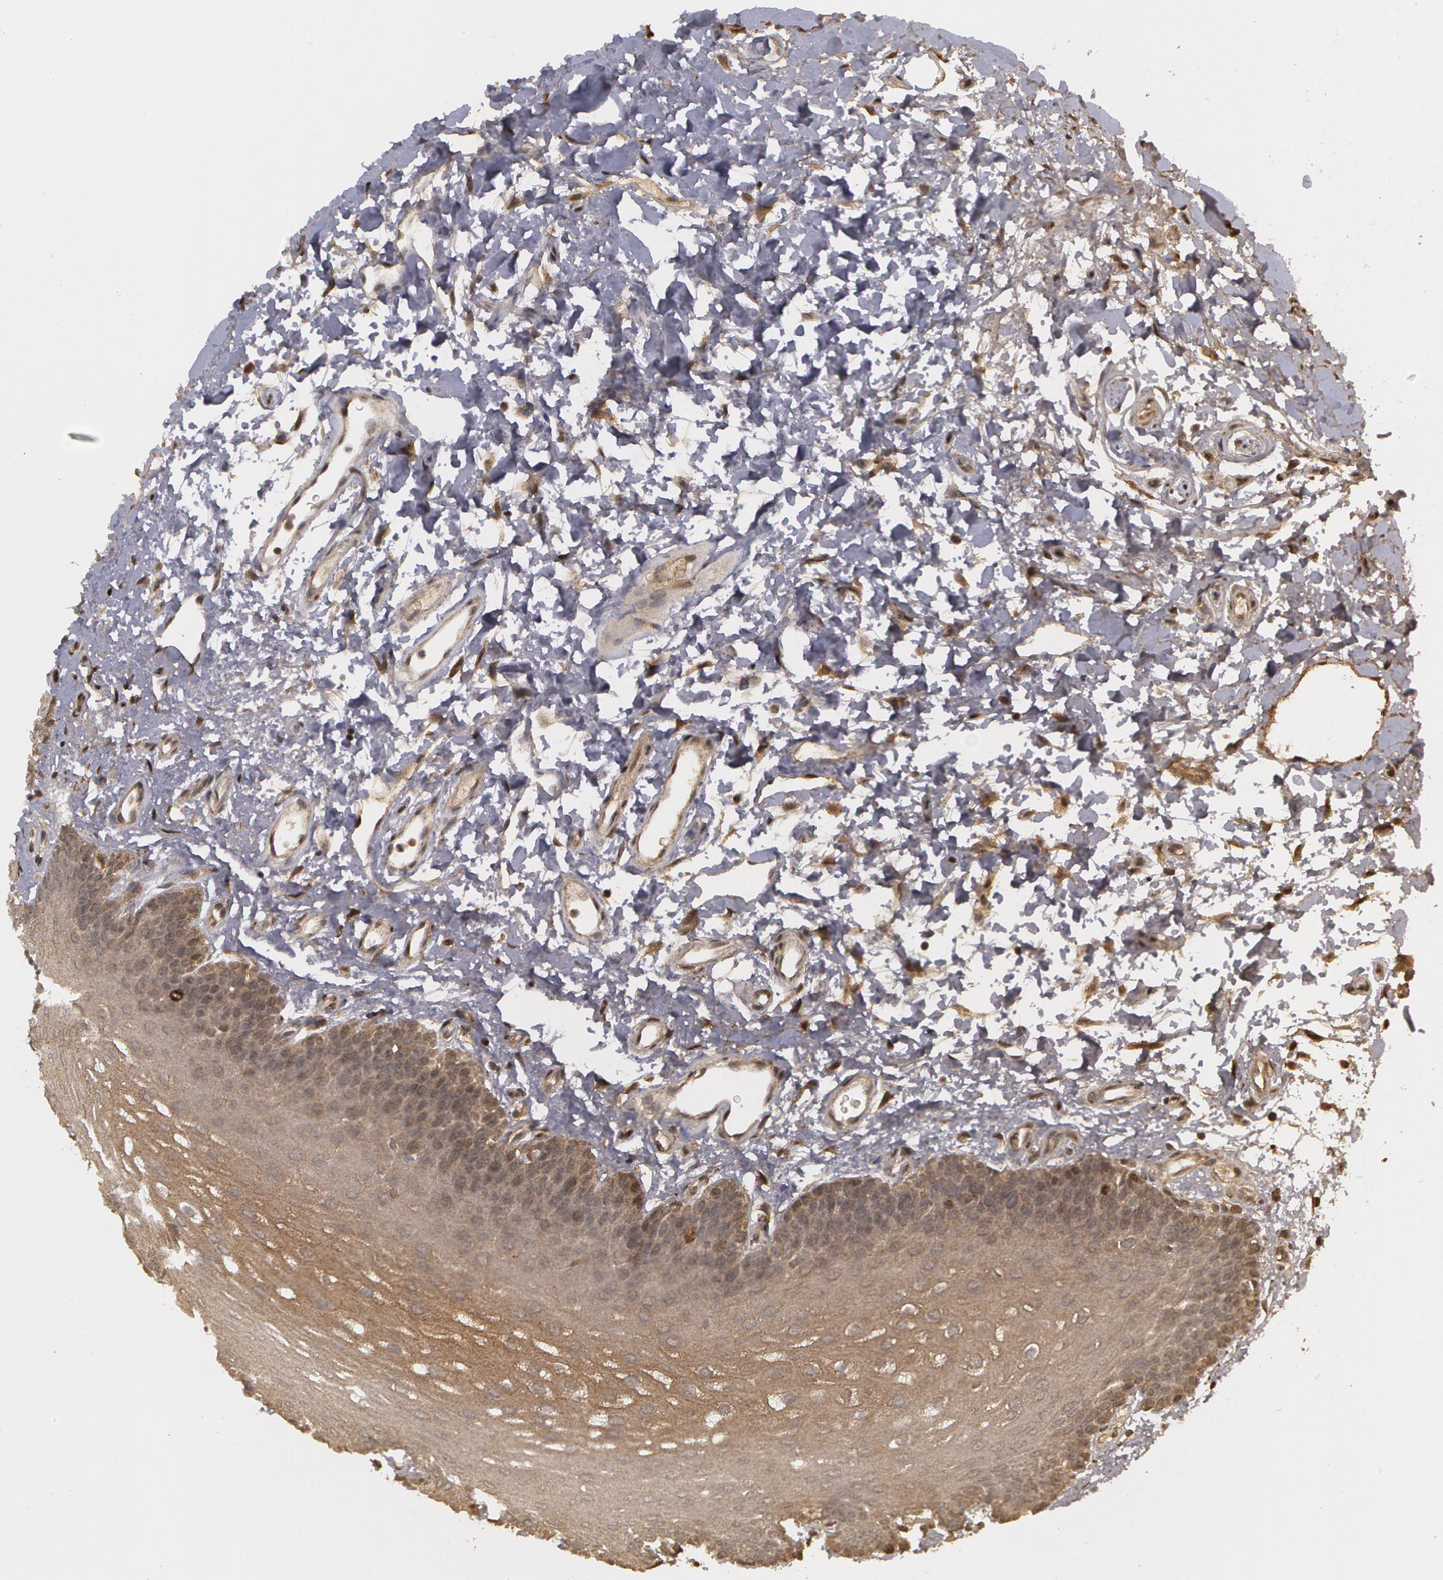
{"staining": {"intensity": "weak", "quantity": "25%-75%", "location": "cytoplasmic/membranous"}, "tissue": "oral mucosa", "cell_type": "Squamous epithelial cells", "image_type": "normal", "snomed": [{"axis": "morphology", "description": "Normal tissue, NOS"}, {"axis": "topography", "description": "Oral tissue"}], "caption": "IHC histopathology image of benign human oral mucosa stained for a protein (brown), which shows low levels of weak cytoplasmic/membranous staining in approximately 25%-75% of squamous epithelial cells.", "gene": "GLIS1", "patient": {"sex": "male", "age": 62}}